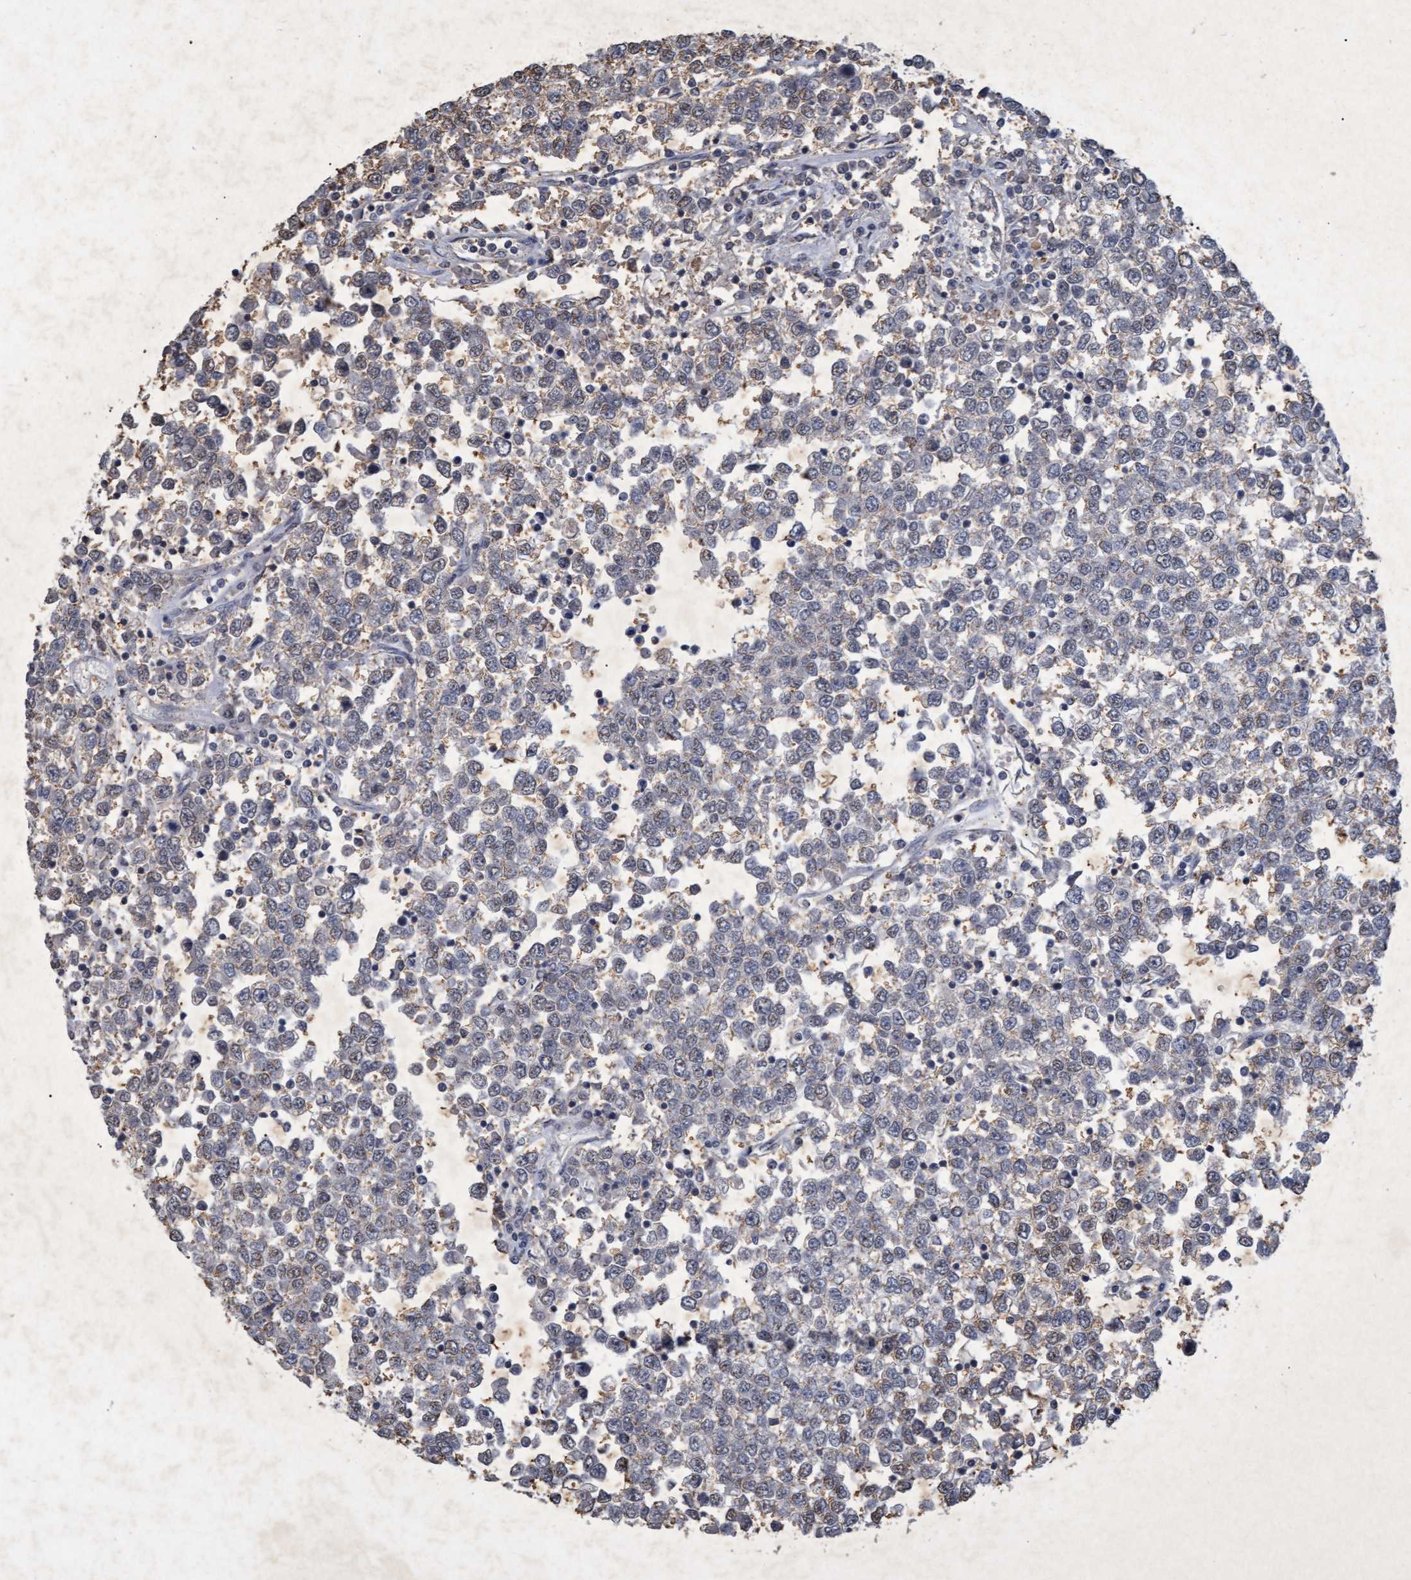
{"staining": {"intensity": "weak", "quantity": "25%-75%", "location": "cytoplasmic/membranous"}, "tissue": "testis cancer", "cell_type": "Tumor cells", "image_type": "cancer", "snomed": [{"axis": "morphology", "description": "Seminoma, NOS"}, {"axis": "topography", "description": "Testis"}], "caption": "This micrograph exhibits immunohistochemistry staining of seminoma (testis), with low weak cytoplasmic/membranous expression in approximately 25%-75% of tumor cells.", "gene": "GALC", "patient": {"sex": "male", "age": 65}}